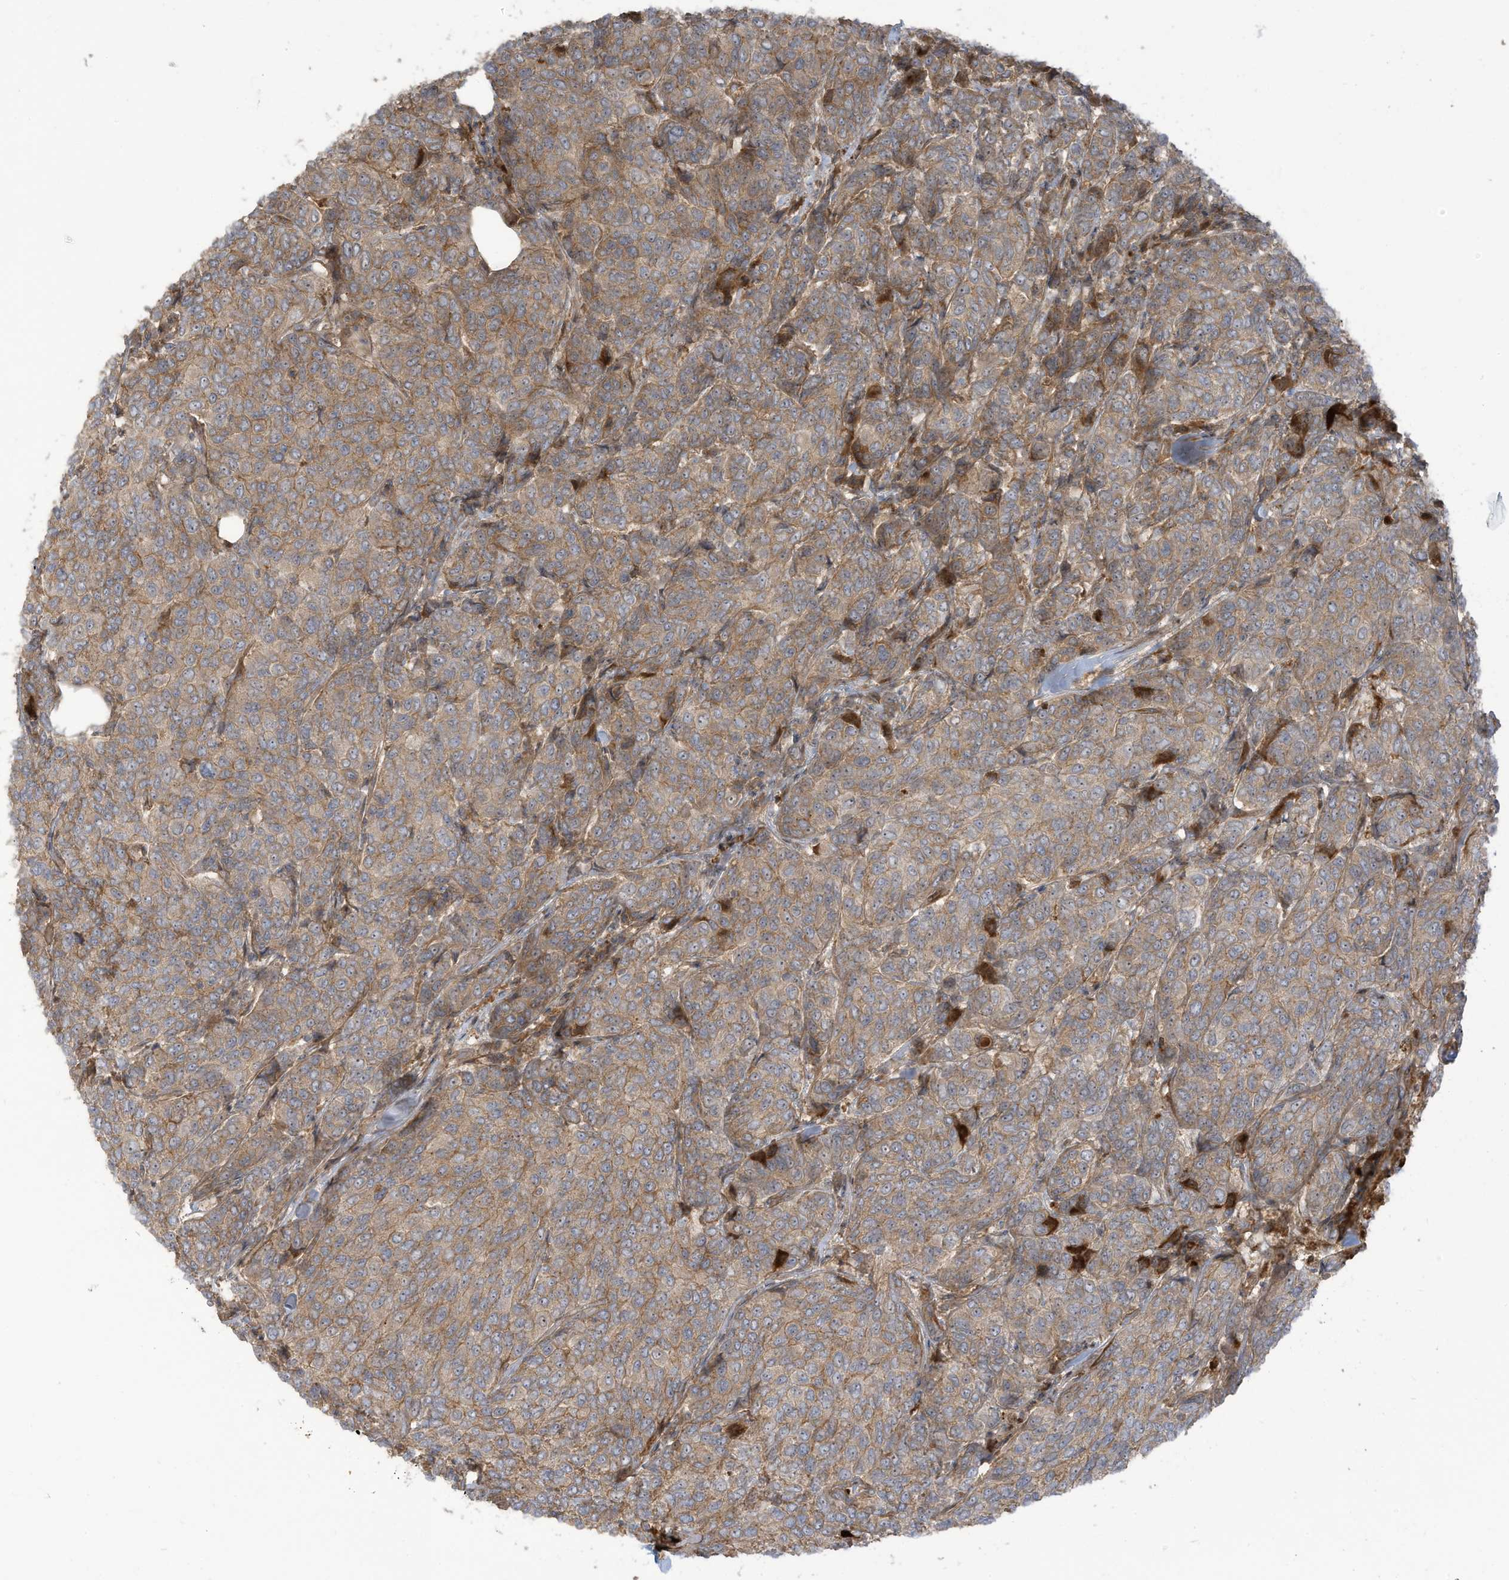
{"staining": {"intensity": "moderate", "quantity": ">75%", "location": "cytoplasmic/membranous"}, "tissue": "breast cancer", "cell_type": "Tumor cells", "image_type": "cancer", "snomed": [{"axis": "morphology", "description": "Duct carcinoma"}, {"axis": "topography", "description": "Breast"}], "caption": "A high-resolution image shows immunohistochemistry (IHC) staining of breast cancer, which shows moderate cytoplasmic/membranous positivity in approximately >75% of tumor cells.", "gene": "ENTR1", "patient": {"sex": "female", "age": 55}}